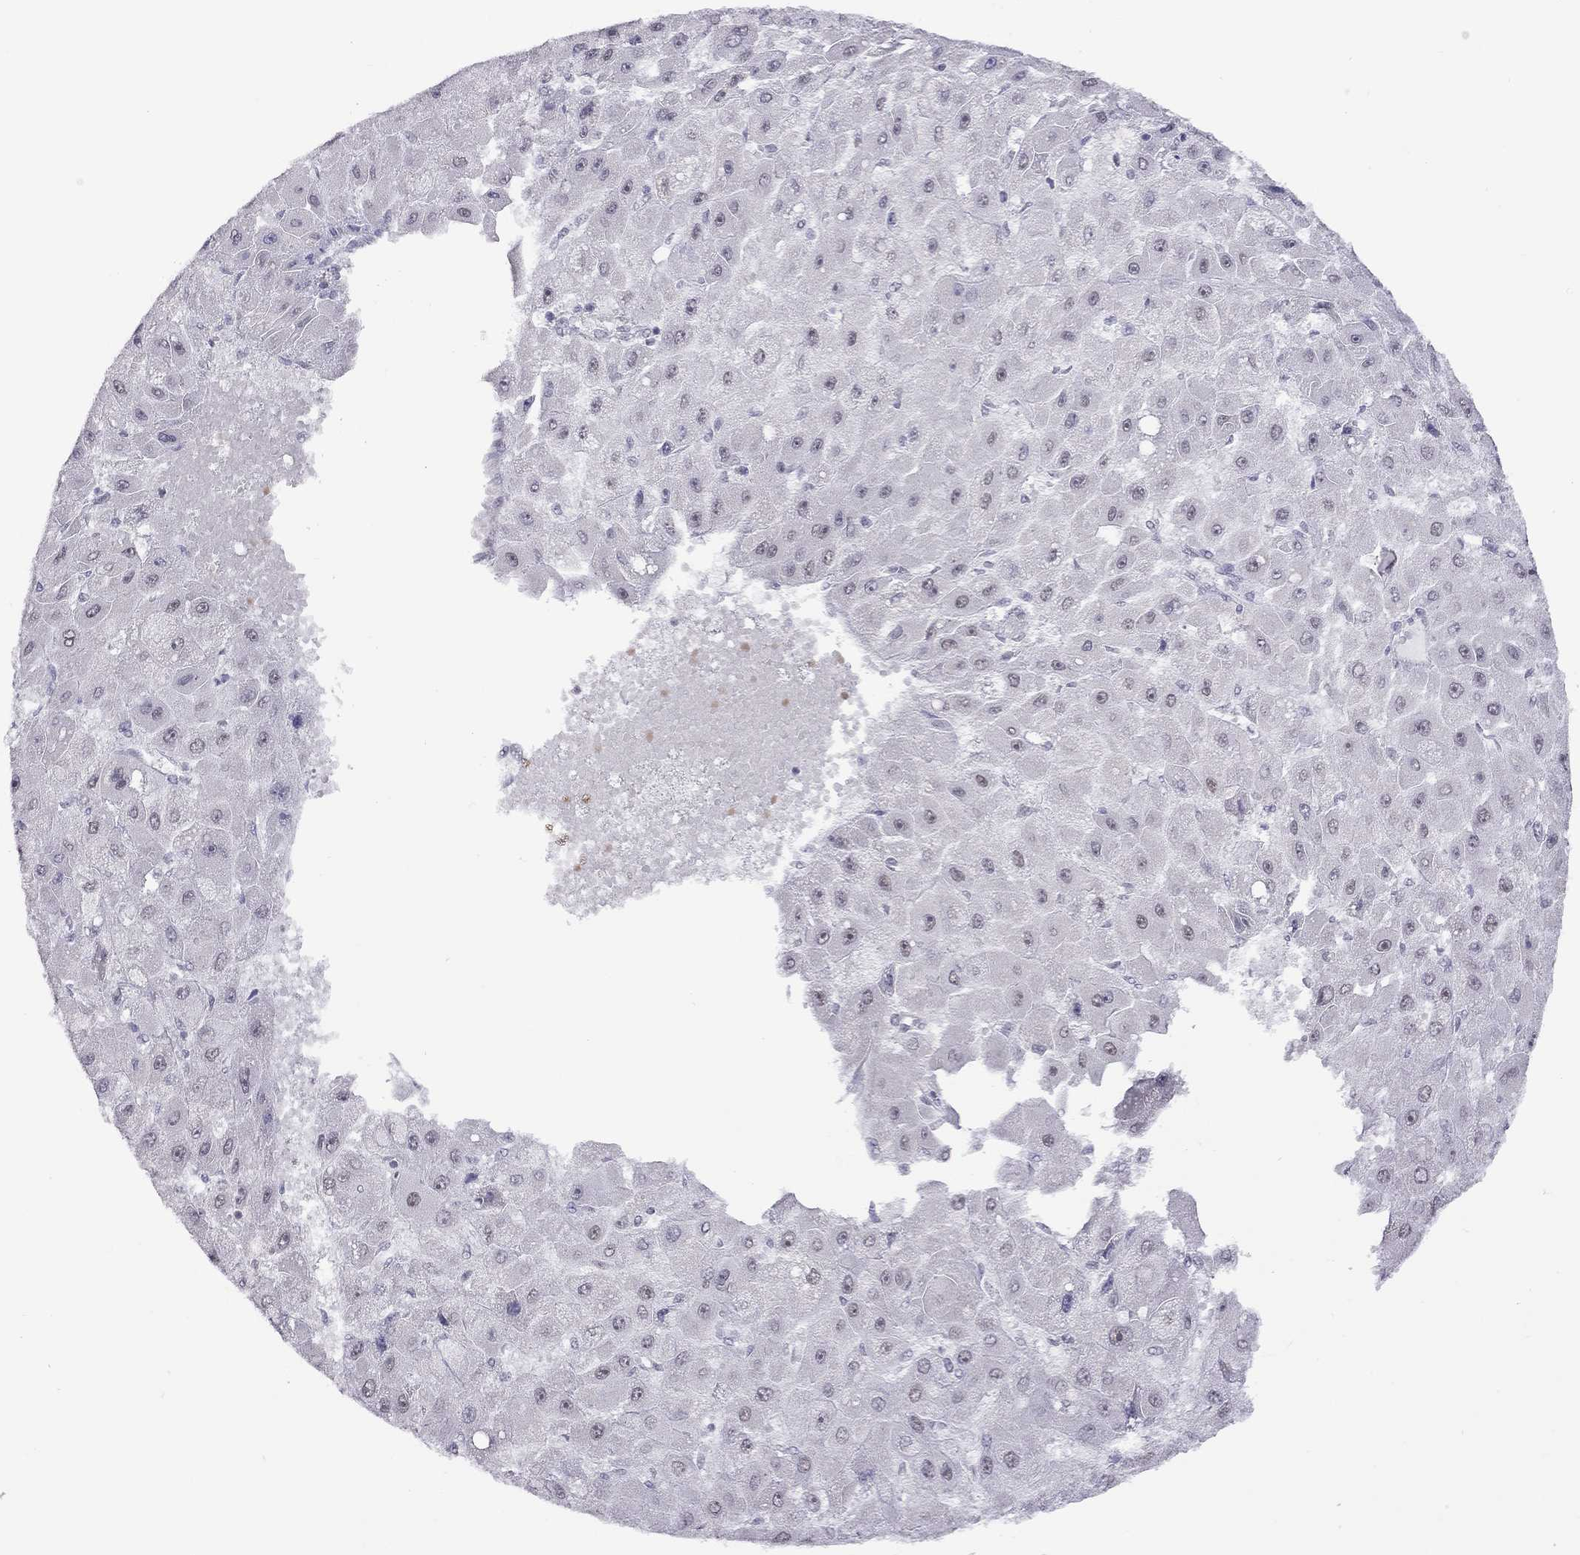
{"staining": {"intensity": "weak", "quantity": "25%-75%", "location": "nuclear"}, "tissue": "liver cancer", "cell_type": "Tumor cells", "image_type": "cancer", "snomed": [{"axis": "morphology", "description": "Carcinoma, Hepatocellular, NOS"}, {"axis": "topography", "description": "Liver"}], "caption": "This is an image of IHC staining of hepatocellular carcinoma (liver), which shows weak staining in the nuclear of tumor cells.", "gene": "HES5", "patient": {"sex": "female", "age": 25}}